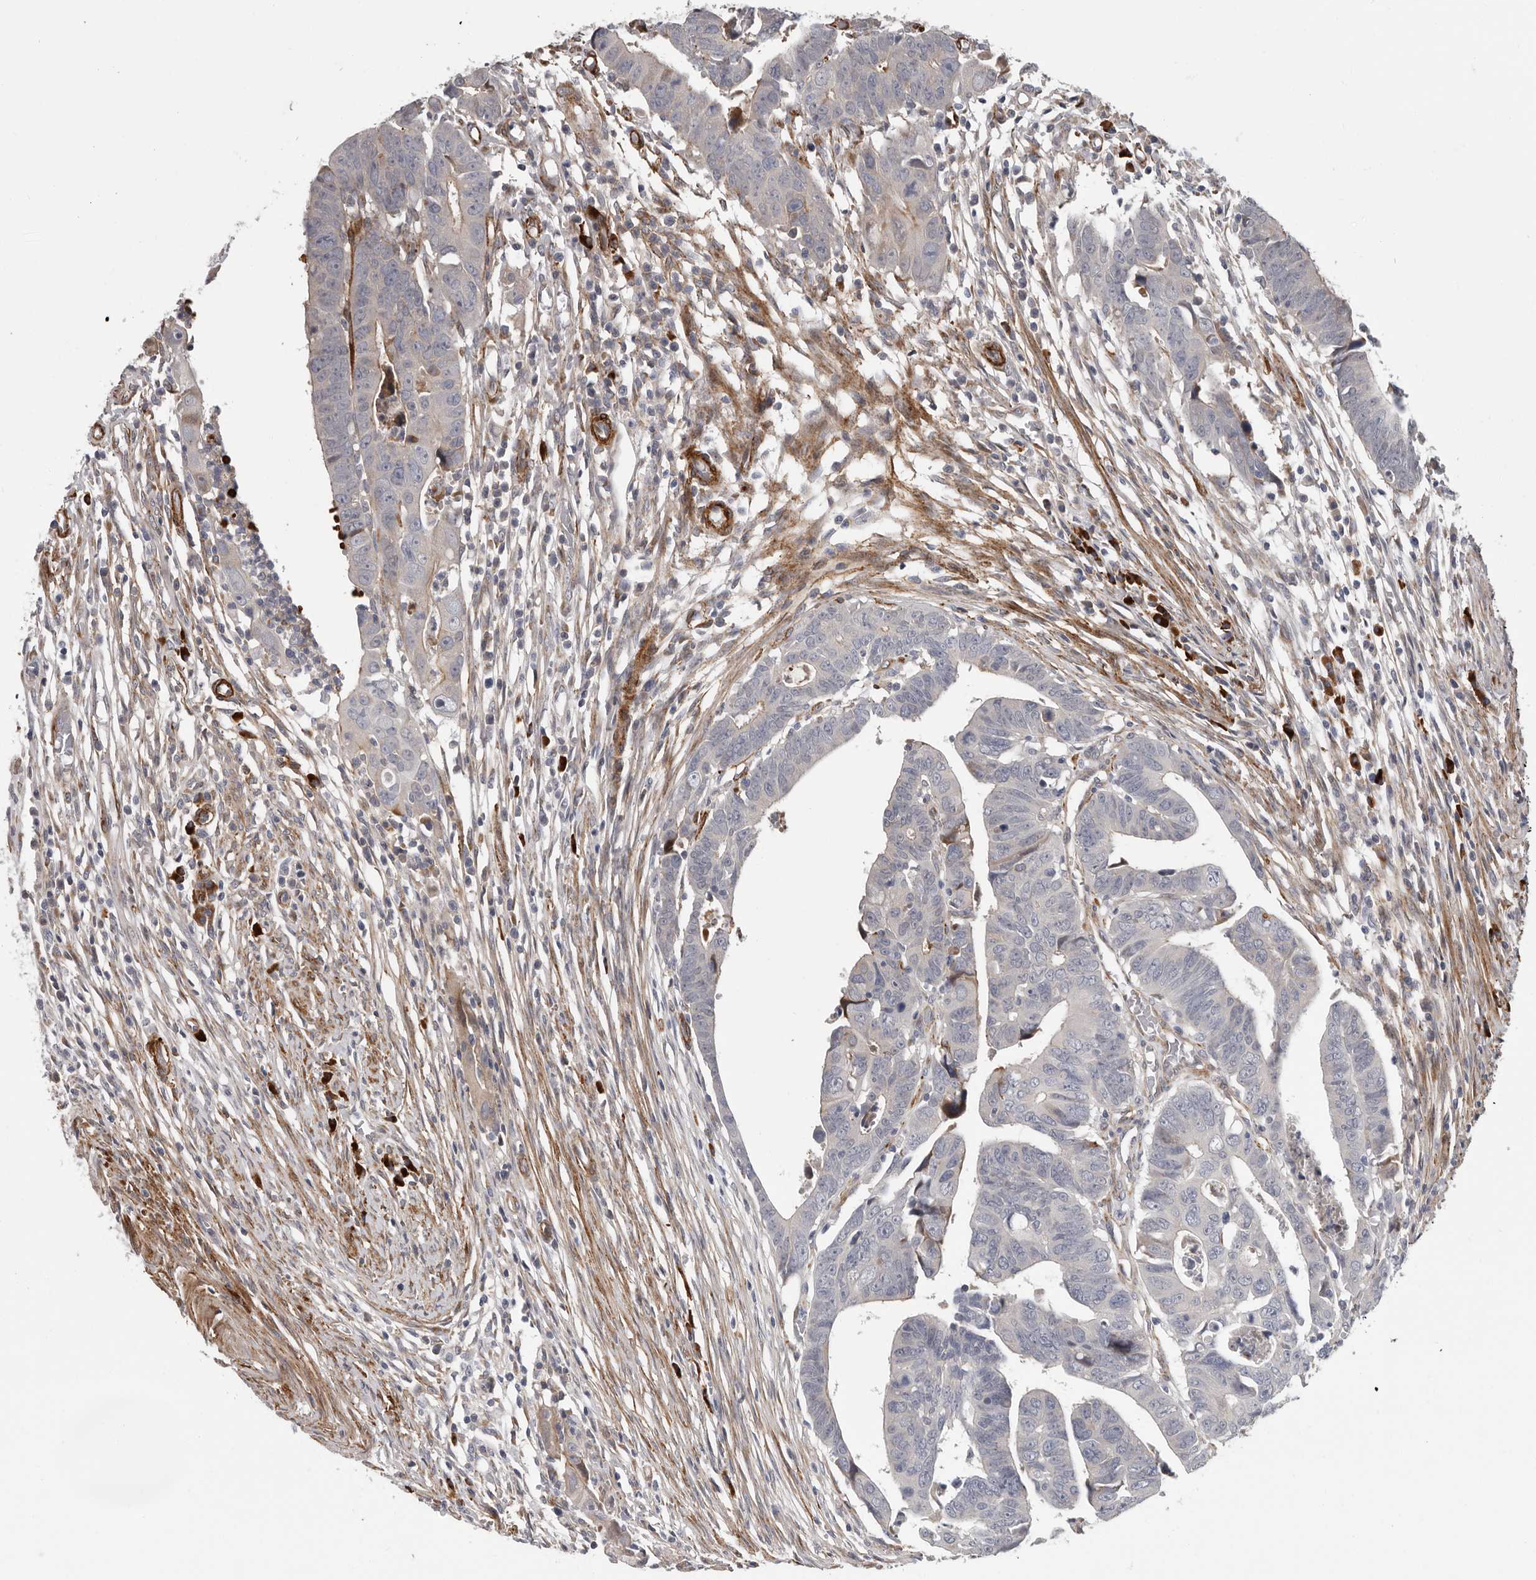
{"staining": {"intensity": "negative", "quantity": "none", "location": "none"}, "tissue": "colorectal cancer", "cell_type": "Tumor cells", "image_type": "cancer", "snomed": [{"axis": "morphology", "description": "Adenocarcinoma, NOS"}, {"axis": "topography", "description": "Rectum"}], "caption": "This is an IHC image of colorectal cancer (adenocarcinoma). There is no positivity in tumor cells.", "gene": "ATXN3L", "patient": {"sex": "female", "age": 65}}